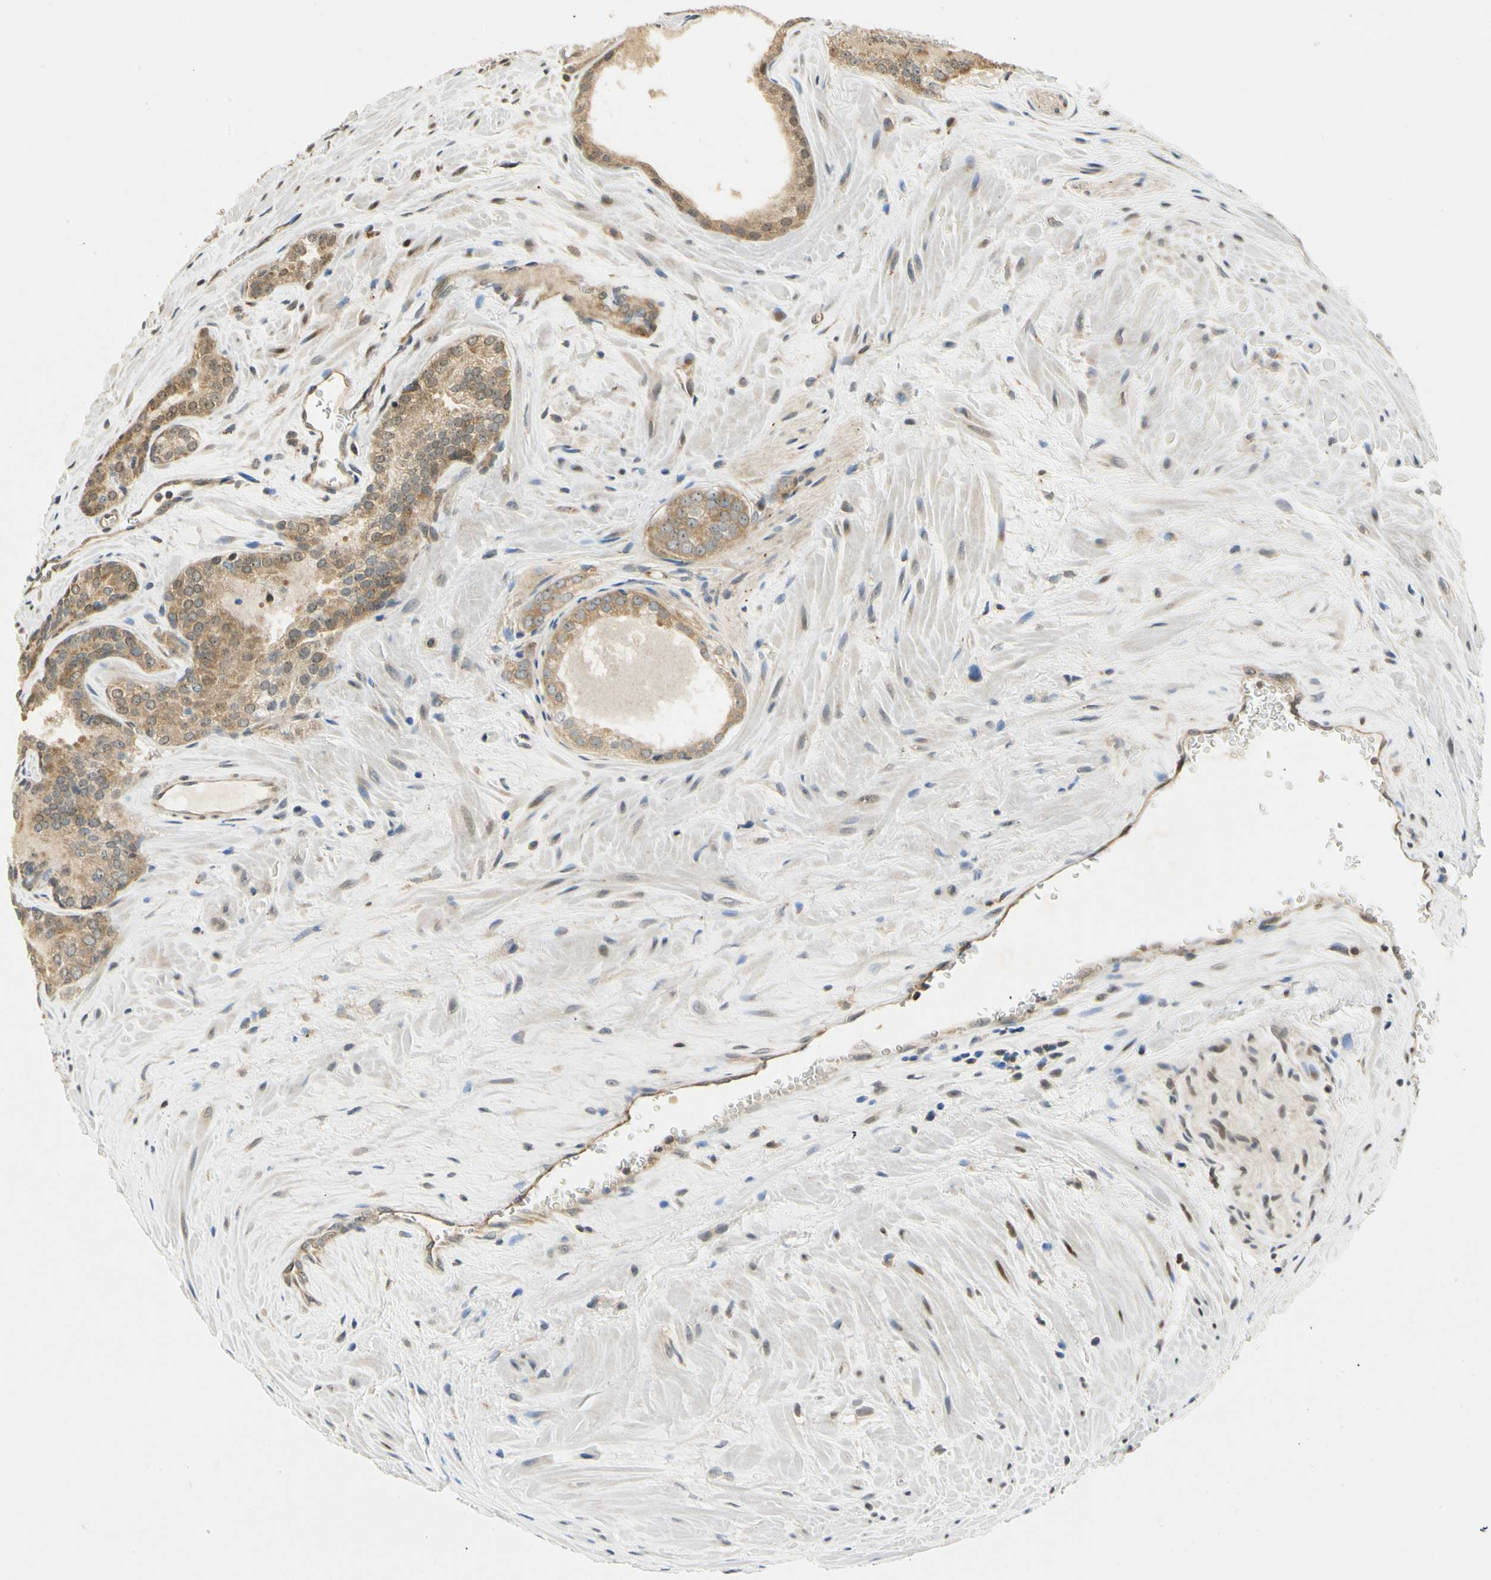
{"staining": {"intensity": "moderate", "quantity": ">75%", "location": "cytoplasmic/membranous"}, "tissue": "prostate cancer", "cell_type": "Tumor cells", "image_type": "cancer", "snomed": [{"axis": "morphology", "description": "Adenocarcinoma, Low grade"}, {"axis": "topography", "description": "Prostate"}], "caption": "Protein staining of prostate low-grade adenocarcinoma tissue exhibits moderate cytoplasmic/membranous positivity in about >75% of tumor cells. (Brightfield microscopy of DAB IHC at high magnification).", "gene": "EIF1AX", "patient": {"sex": "male", "age": 60}}